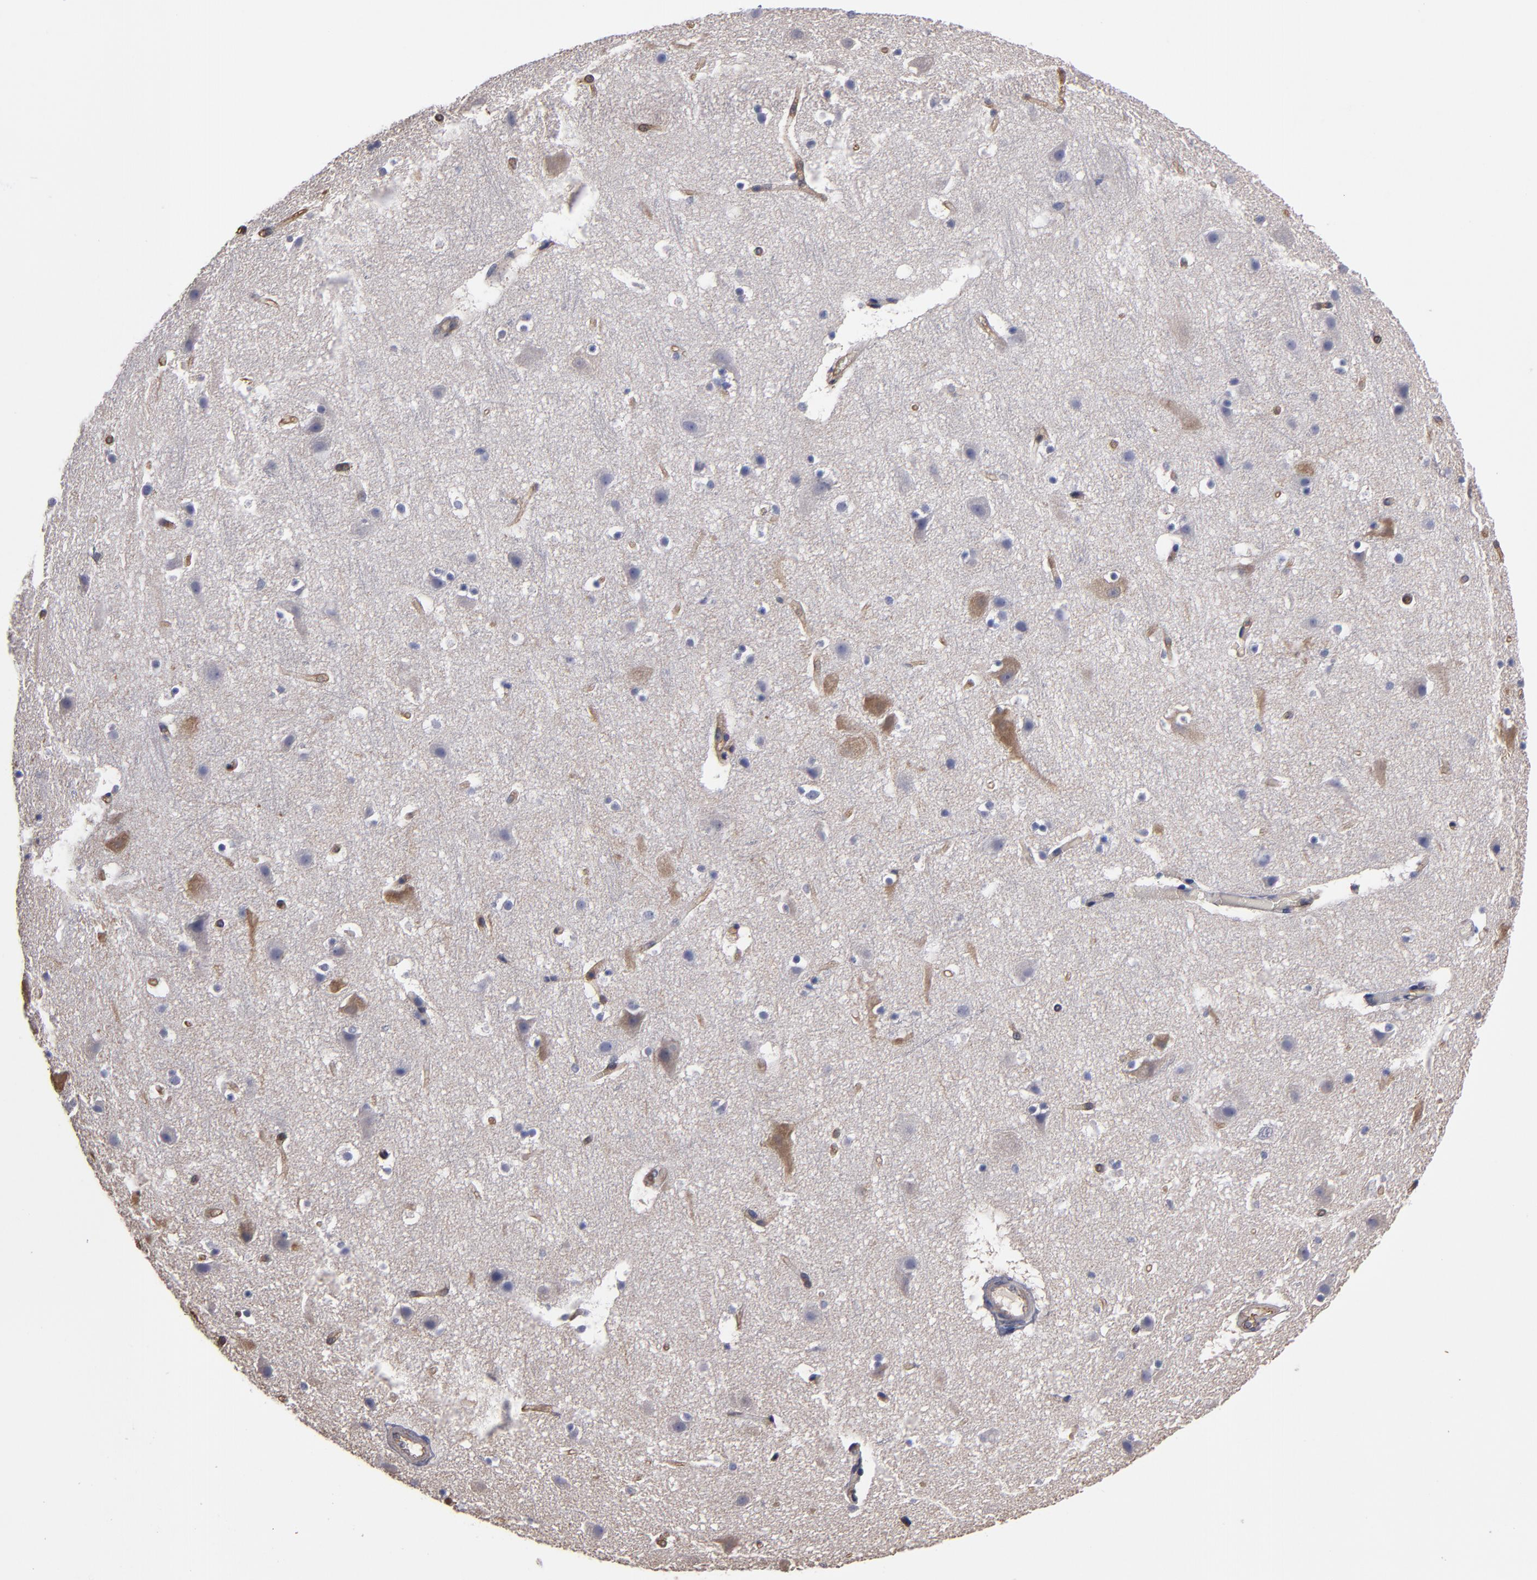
{"staining": {"intensity": "moderate", "quantity": ">75%", "location": "cytoplasmic/membranous"}, "tissue": "cerebral cortex", "cell_type": "Endothelial cells", "image_type": "normal", "snomed": [{"axis": "morphology", "description": "Normal tissue, NOS"}, {"axis": "topography", "description": "Cerebral cortex"}], "caption": "Endothelial cells display medium levels of moderate cytoplasmic/membranous expression in about >75% of cells in normal human cerebral cortex.", "gene": "ESYT2", "patient": {"sex": "male", "age": 45}}